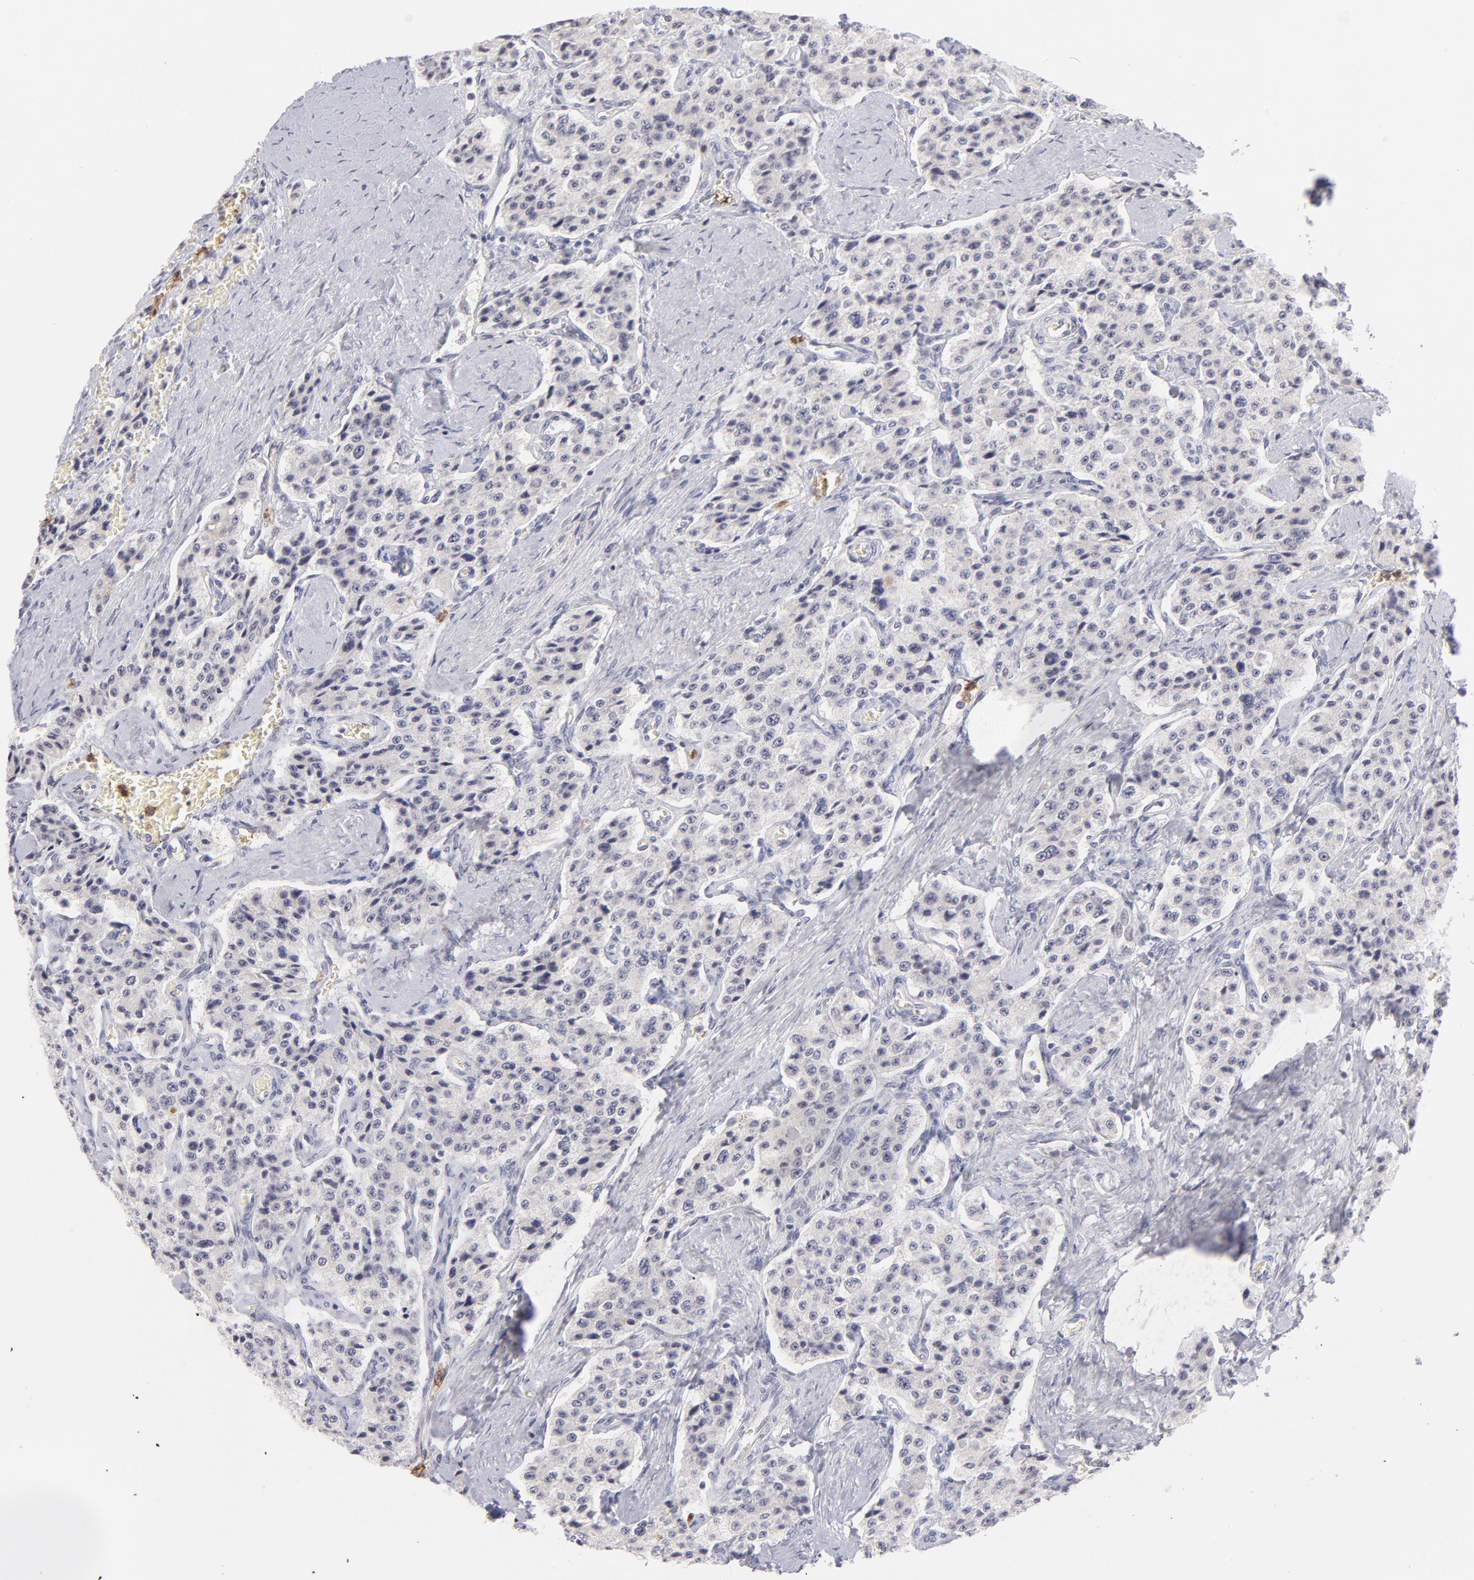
{"staining": {"intensity": "negative", "quantity": "none", "location": "none"}, "tissue": "carcinoid", "cell_type": "Tumor cells", "image_type": "cancer", "snomed": [{"axis": "morphology", "description": "Carcinoid, malignant, NOS"}, {"axis": "topography", "description": "Small intestine"}], "caption": "A high-resolution image shows immunohistochemistry (IHC) staining of carcinoid, which demonstrates no significant staining in tumor cells.", "gene": "LTB4R", "patient": {"sex": "male", "age": 52}}